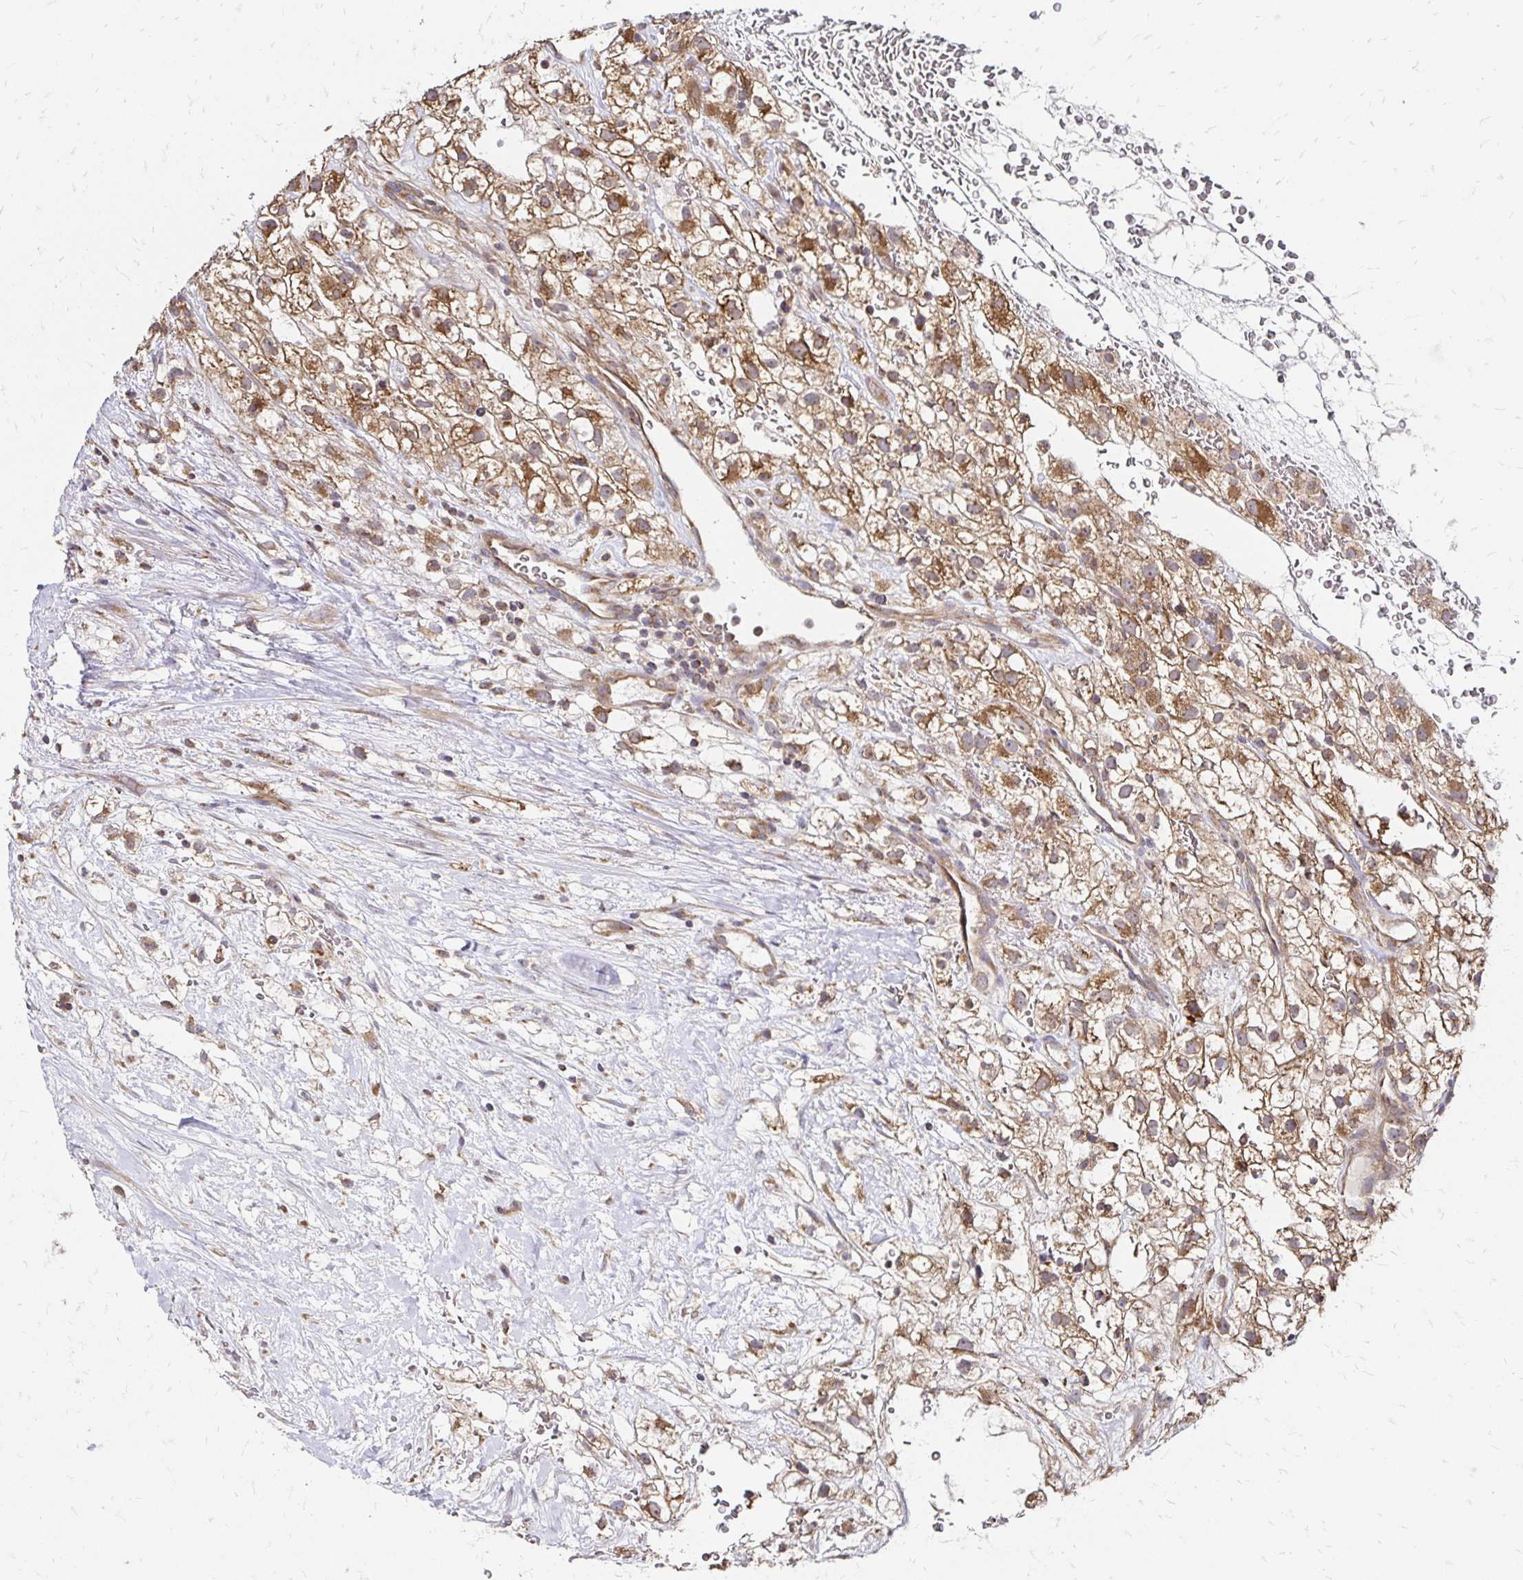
{"staining": {"intensity": "moderate", "quantity": ">75%", "location": "cytoplasmic/membranous"}, "tissue": "renal cancer", "cell_type": "Tumor cells", "image_type": "cancer", "snomed": [{"axis": "morphology", "description": "Adenocarcinoma, NOS"}, {"axis": "topography", "description": "Kidney"}], "caption": "The histopathology image reveals staining of renal adenocarcinoma, revealing moderate cytoplasmic/membranous protein staining (brown color) within tumor cells.", "gene": "ZW10", "patient": {"sex": "male", "age": 59}}